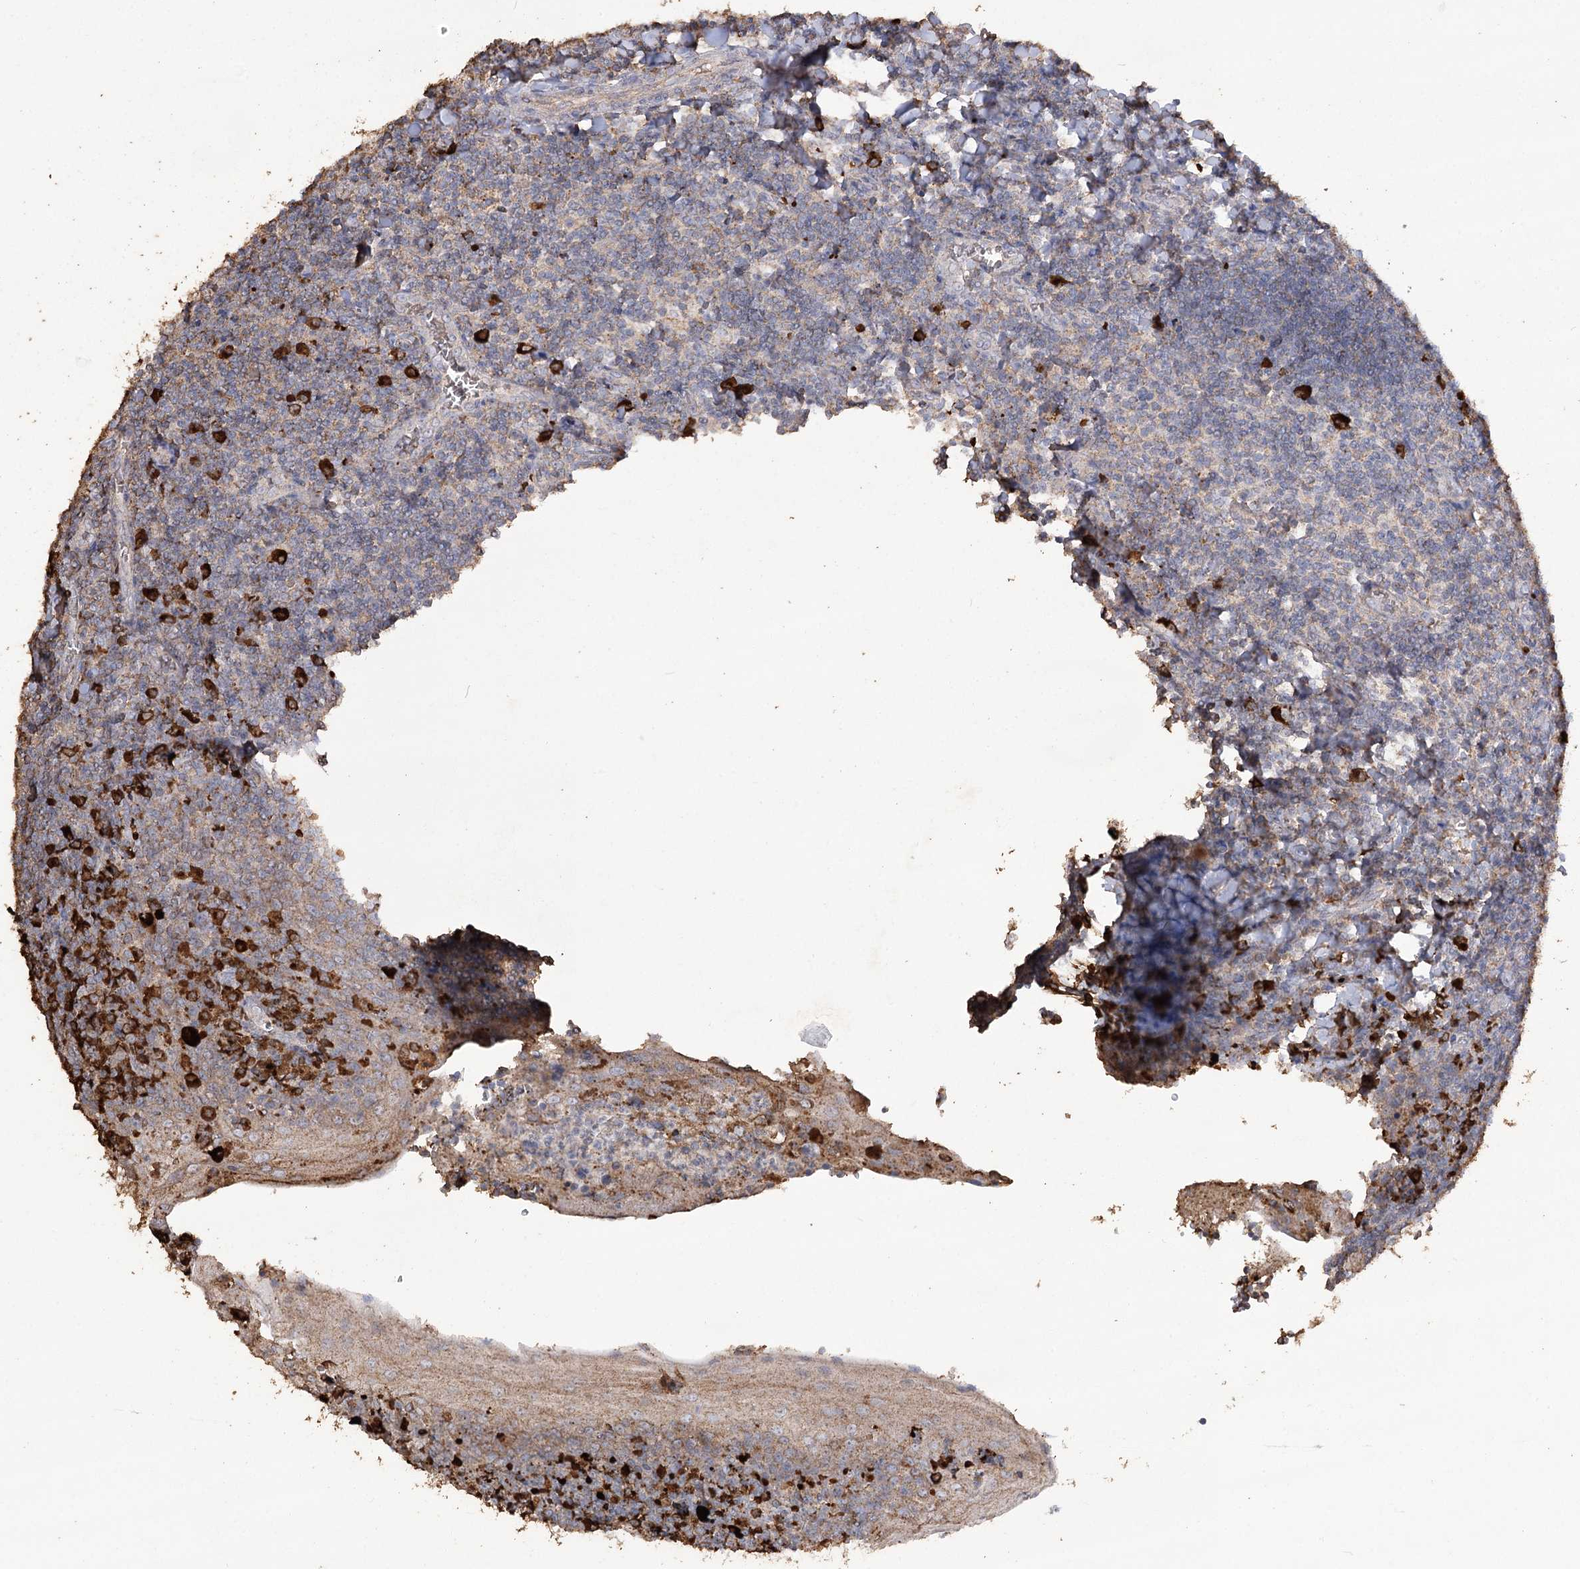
{"staining": {"intensity": "moderate", "quantity": "<25%", "location": "cytoplasmic/membranous"}, "tissue": "tonsil", "cell_type": "Germinal center cells", "image_type": "normal", "snomed": [{"axis": "morphology", "description": "Normal tissue, NOS"}, {"axis": "topography", "description": "Tonsil"}], "caption": "IHC of normal human tonsil reveals low levels of moderate cytoplasmic/membranous positivity in approximately <25% of germinal center cells.", "gene": "IREB2", "patient": {"sex": "male", "age": 27}}